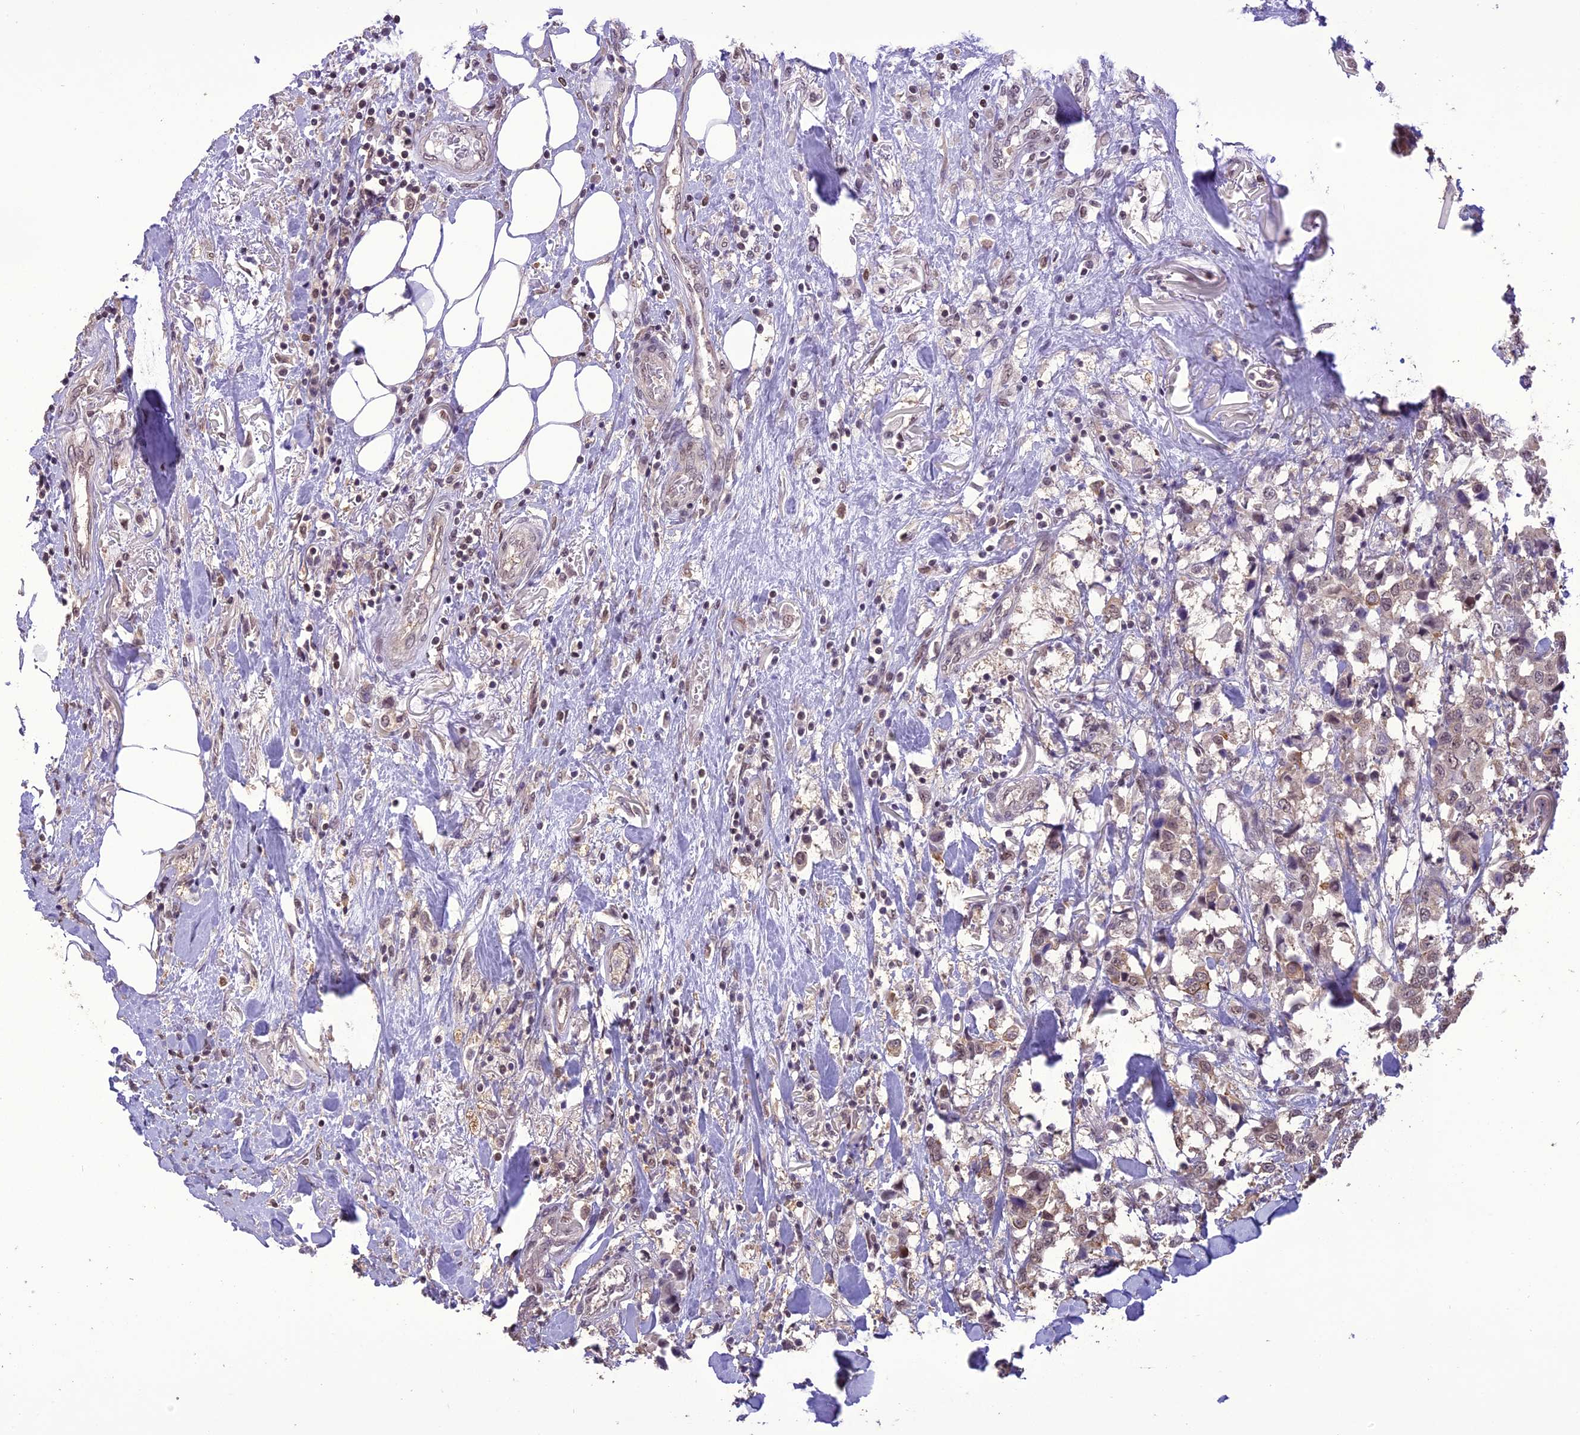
{"staining": {"intensity": "weak", "quantity": "<25%", "location": "nuclear"}, "tissue": "breast cancer", "cell_type": "Tumor cells", "image_type": "cancer", "snomed": [{"axis": "morphology", "description": "Duct carcinoma"}, {"axis": "topography", "description": "Breast"}], "caption": "This micrograph is of invasive ductal carcinoma (breast) stained with immunohistochemistry (IHC) to label a protein in brown with the nuclei are counter-stained blue. There is no positivity in tumor cells. (Stains: DAB IHC with hematoxylin counter stain, Microscopy: brightfield microscopy at high magnification).", "gene": "TIGD7", "patient": {"sex": "female", "age": 80}}